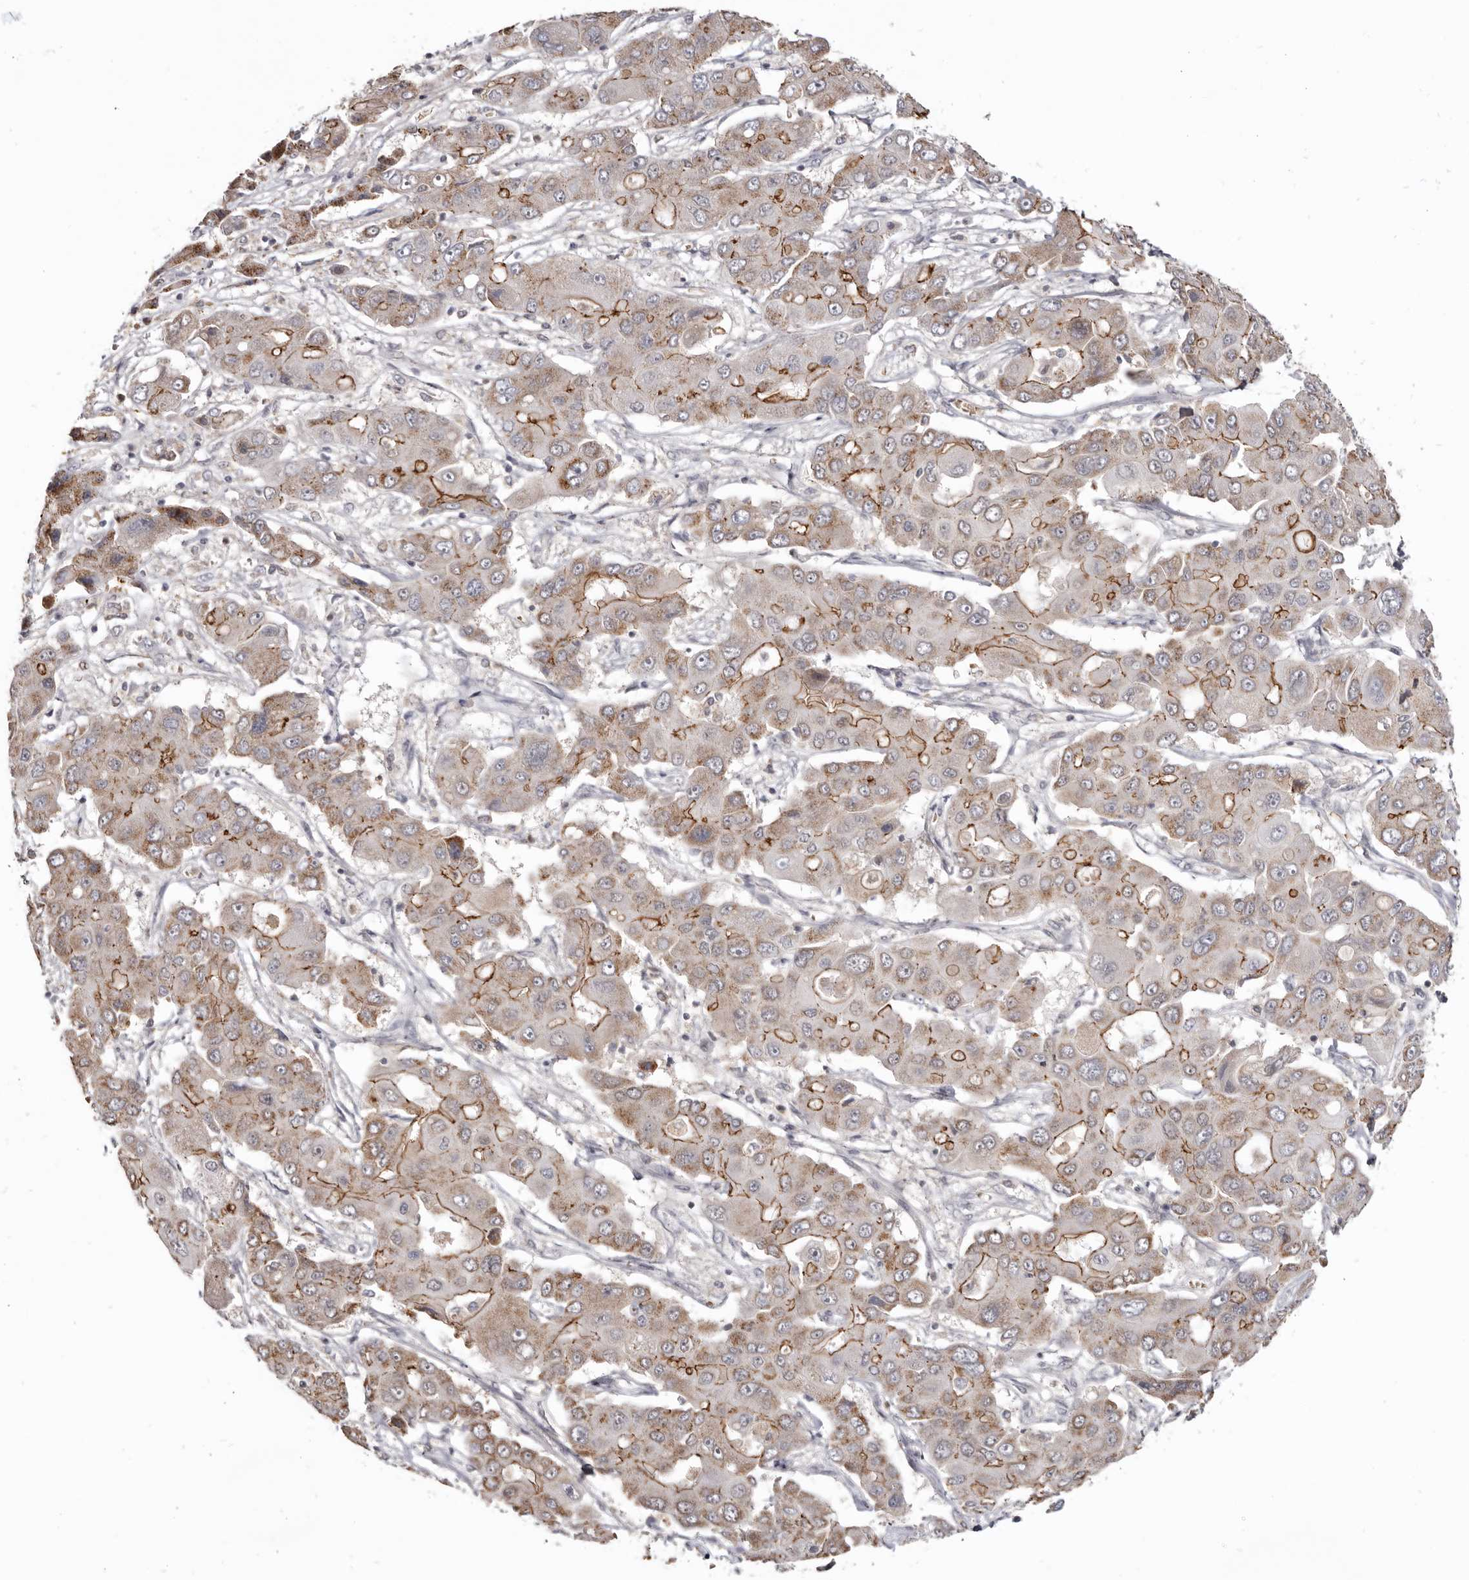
{"staining": {"intensity": "moderate", "quantity": ">75%", "location": "cytoplasmic/membranous"}, "tissue": "liver cancer", "cell_type": "Tumor cells", "image_type": "cancer", "snomed": [{"axis": "morphology", "description": "Cholangiocarcinoma"}, {"axis": "topography", "description": "Liver"}], "caption": "Immunohistochemistry image of neoplastic tissue: liver cancer stained using immunohistochemistry (IHC) demonstrates medium levels of moderate protein expression localized specifically in the cytoplasmic/membranous of tumor cells, appearing as a cytoplasmic/membranous brown color.", "gene": "CGN", "patient": {"sex": "male", "age": 67}}